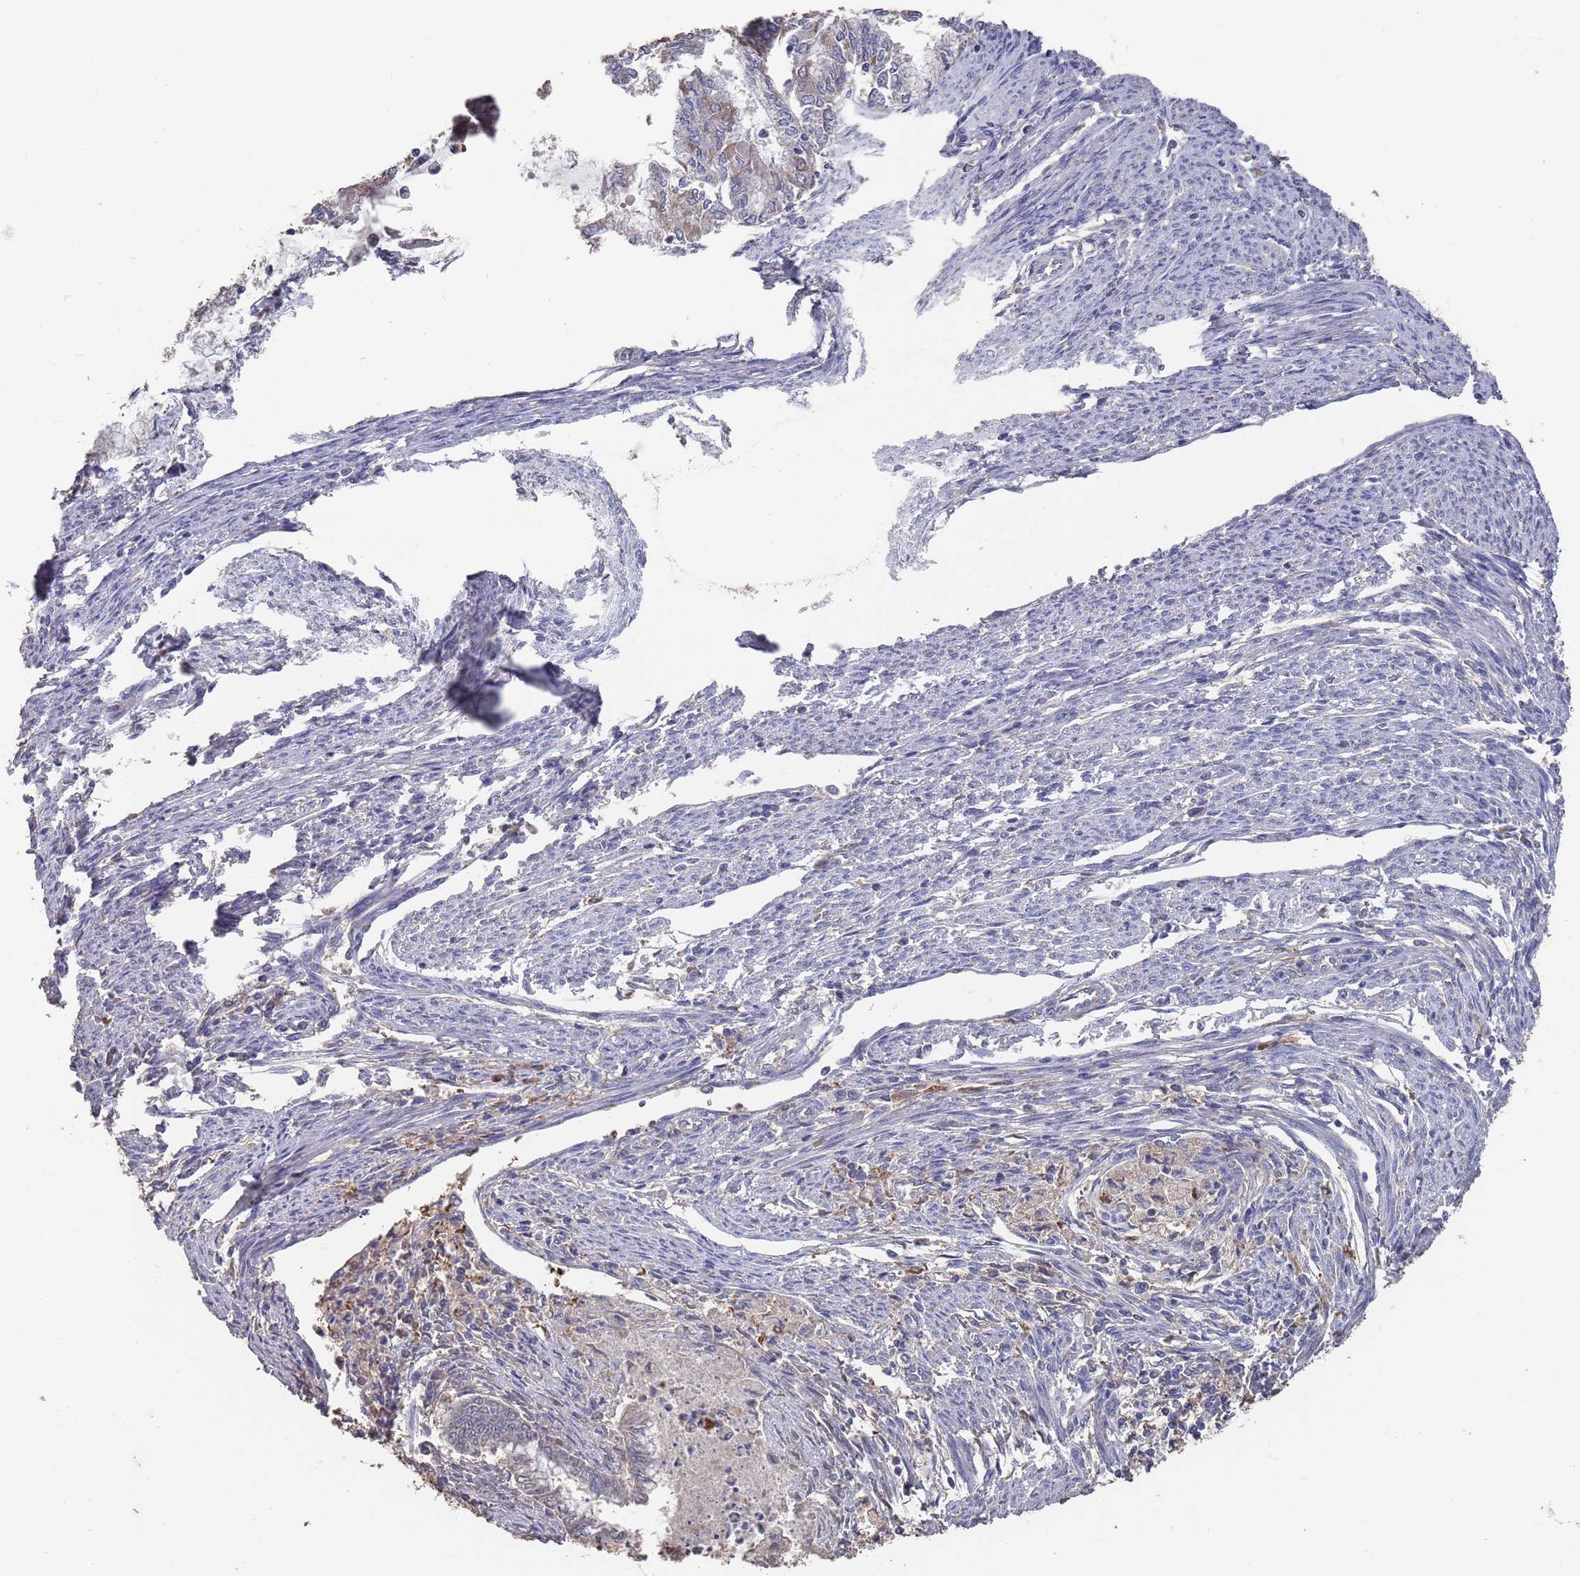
{"staining": {"intensity": "weak", "quantity": "<25%", "location": "cytoplasmic/membranous"}, "tissue": "endometrial cancer", "cell_type": "Tumor cells", "image_type": "cancer", "snomed": [{"axis": "morphology", "description": "Adenocarcinoma, NOS"}, {"axis": "topography", "description": "Endometrium"}], "caption": "Immunohistochemical staining of human endometrial adenocarcinoma exhibits no significant staining in tumor cells.", "gene": "BTBD18", "patient": {"sex": "female", "age": 79}}